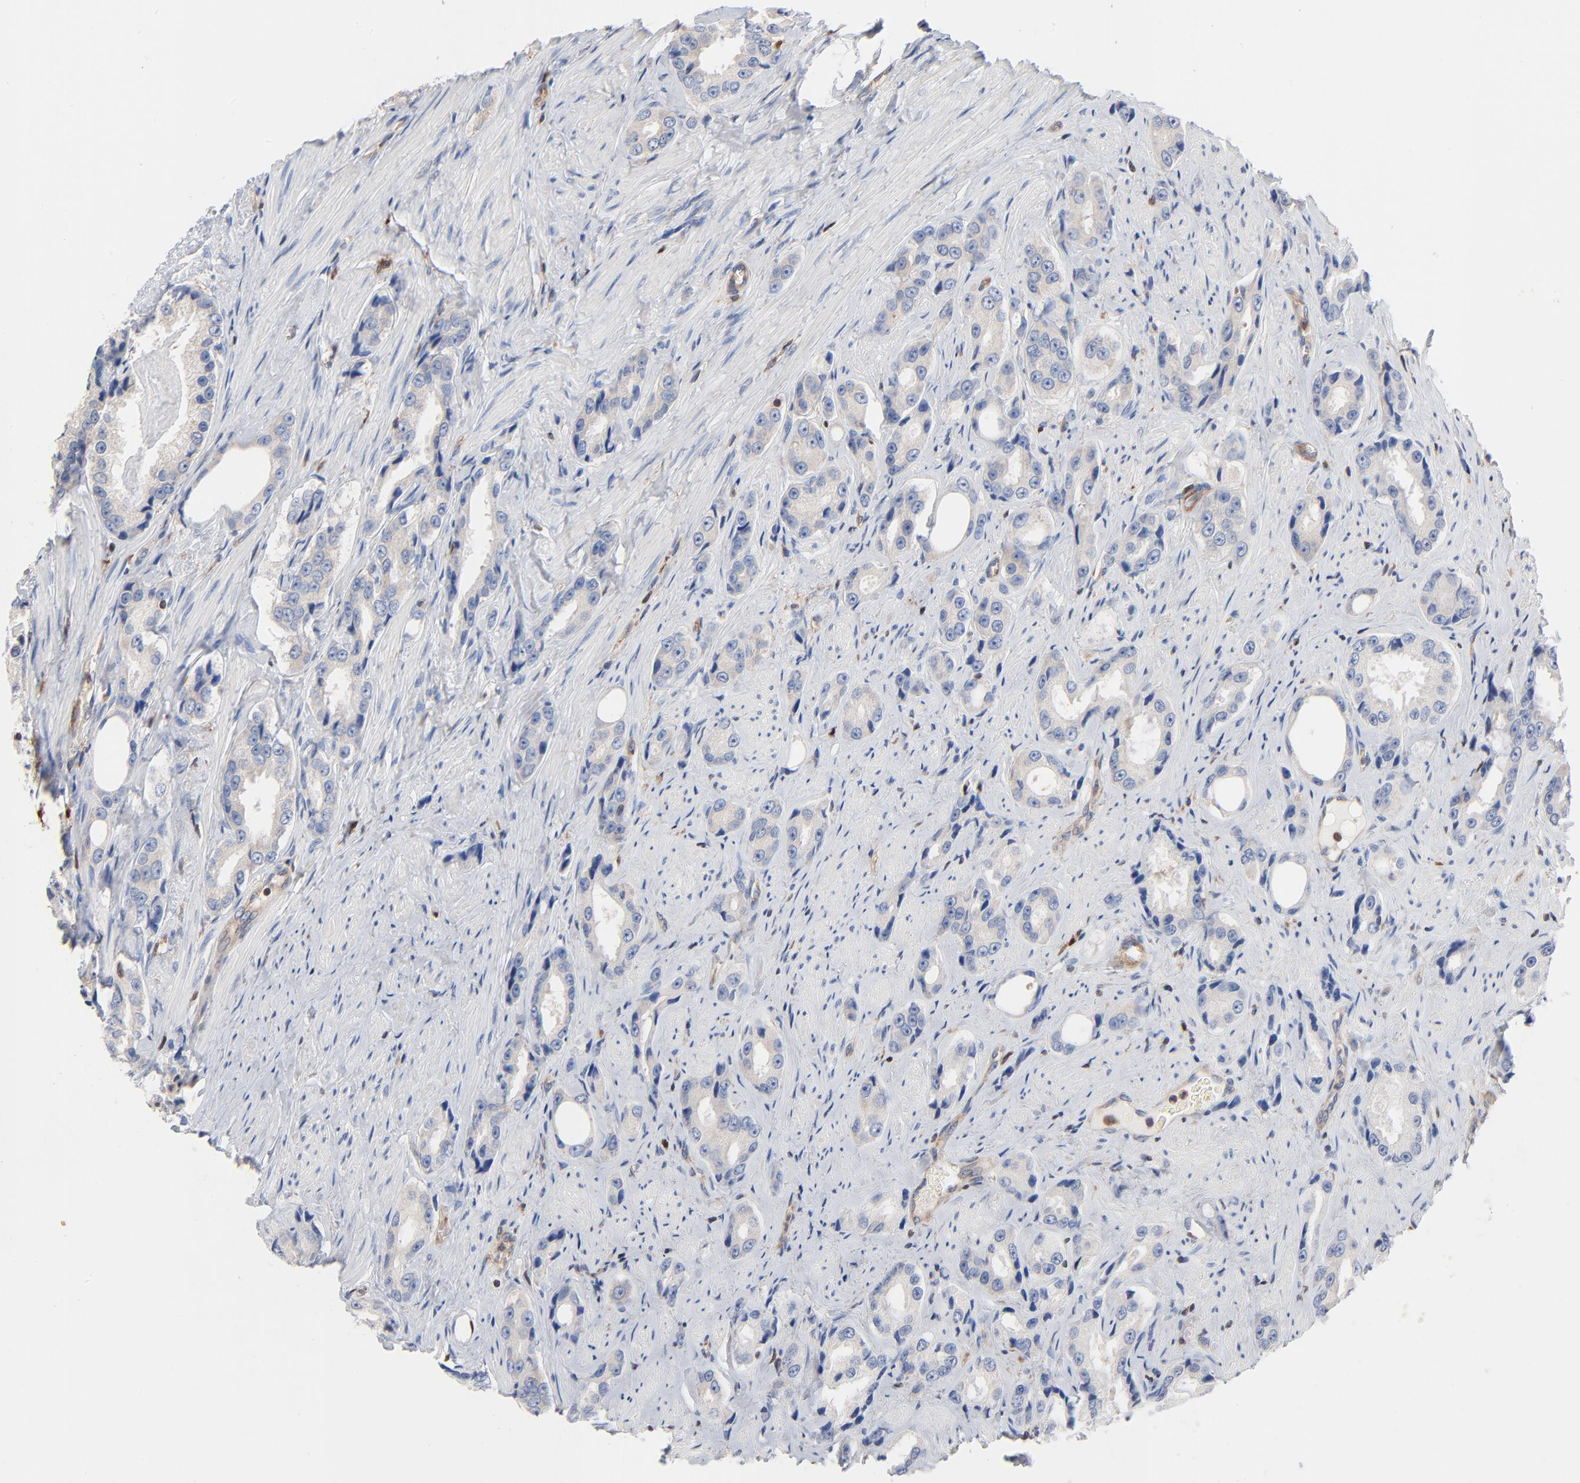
{"staining": {"intensity": "negative", "quantity": "none", "location": "none"}, "tissue": "prostate cancer", "cell_type": "Tumor cells", "image_type": "cancer", "snomed": [{"axis": "morphology", "description": "Adenocarcinoma, Medium grade"}, {"axis": "topography", "description": "Prostate"}], "caption": "Human adenocarcinoma (medium-grade) (prostate) stained for a protein using immunohistochemistry (IHC) shows no expression in tumor cells.", "gene": "ARHGEF6", "patient": {"sex": "male", "age": 60}}